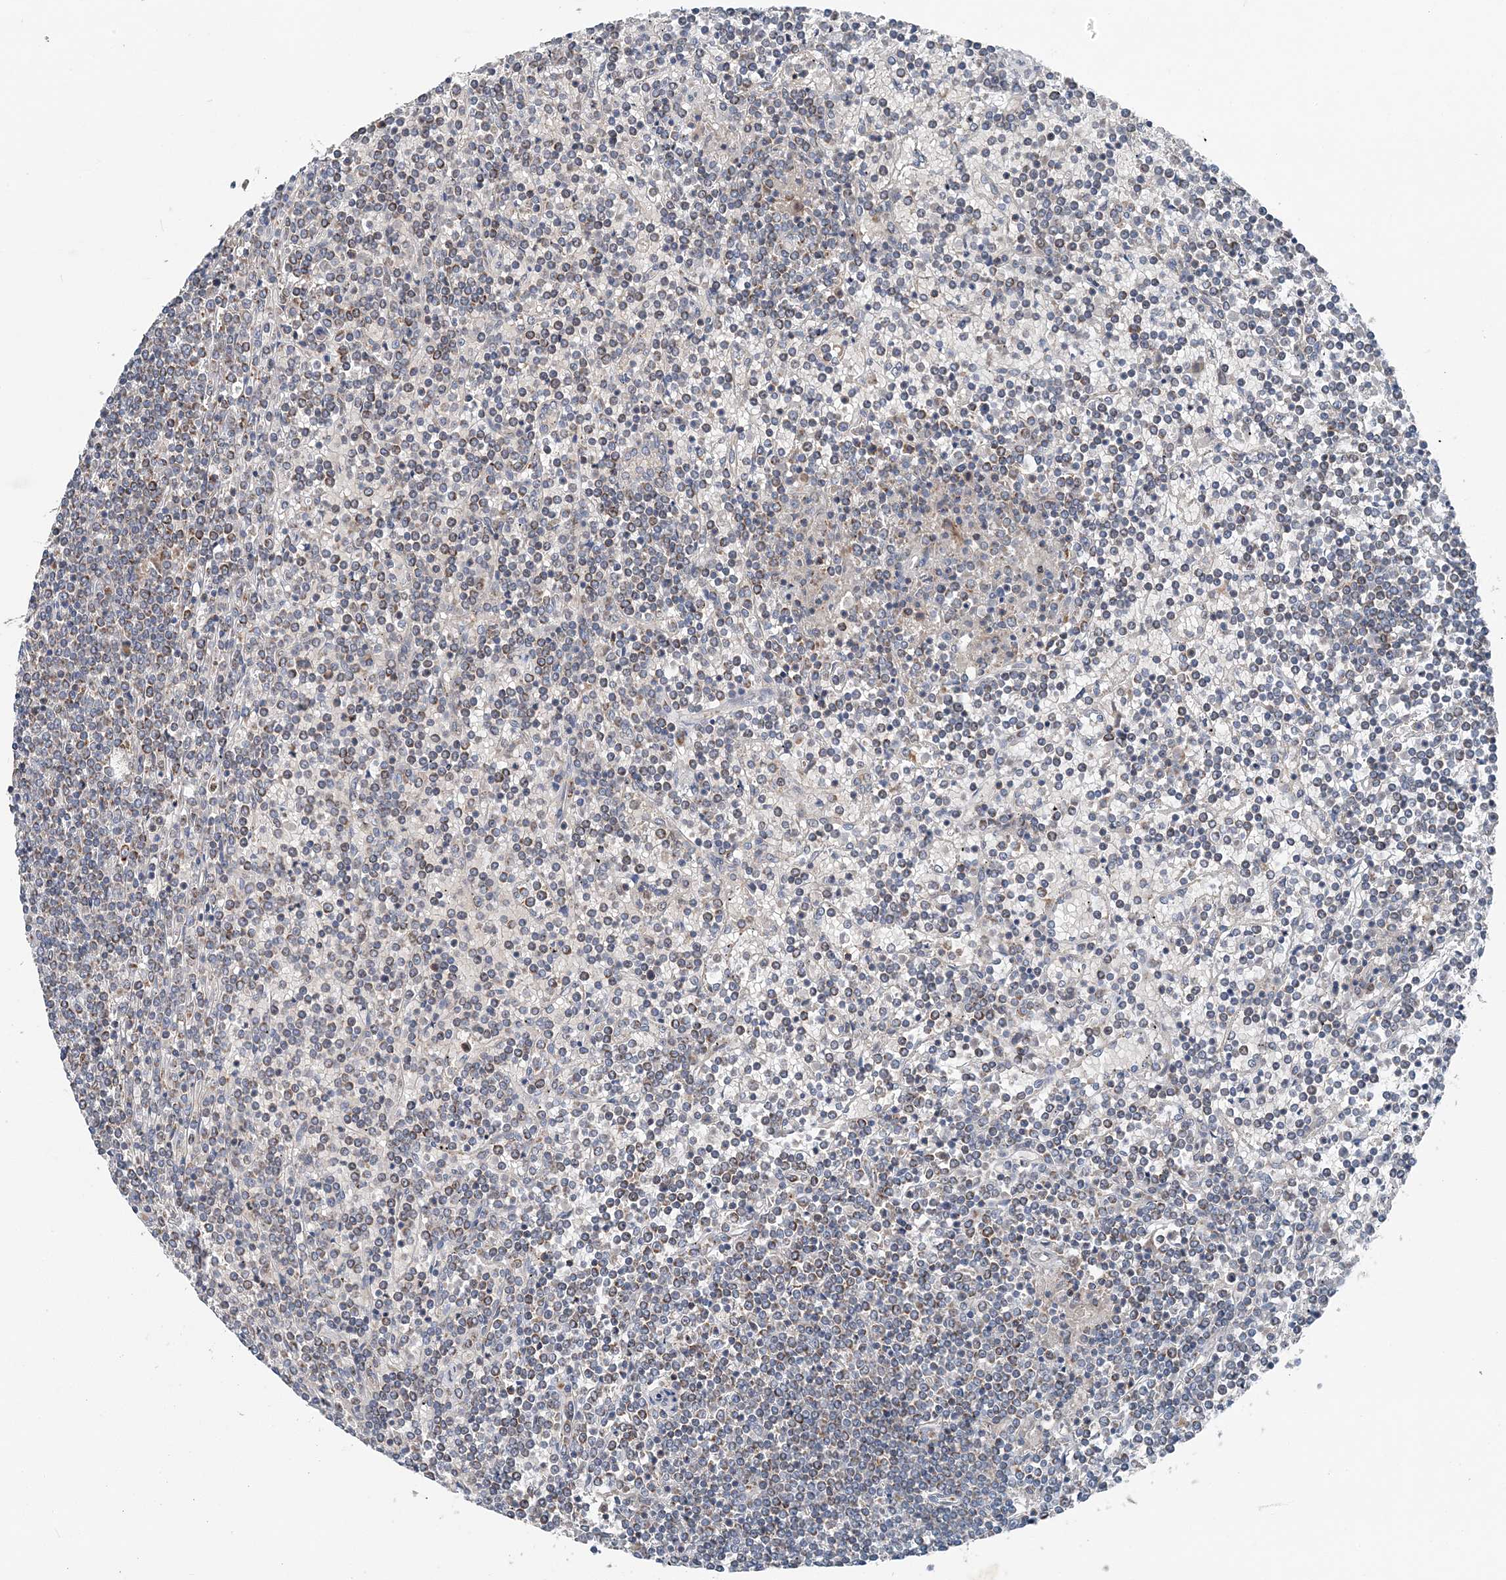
{"staining": {"intensity": "moderate", "quantity": "<25%", "location": "cytoplasmic/membranous"}, "tissue": "lymphoma", "cell_type": "Tumor cells", "image_type": "cancer", "snomed": [{"axis": "morphology", "description": "Malignant lymphoma, non-Hodgkin's type, Low grade"}, {"axis": "topography", "description": "Spleen"}], "caption": "Immunohistochemistry (DAB (3,3'-diaminobenzidine)) staining of human malignant lymphoma, non-Hodgkin's type (low-grade) reveals moderate cytoplasmic/membranous protein staining in approximately <25% of tumor cells.", "gene": "SPRY2", "patient": {"sex": "female", "age": 19}}